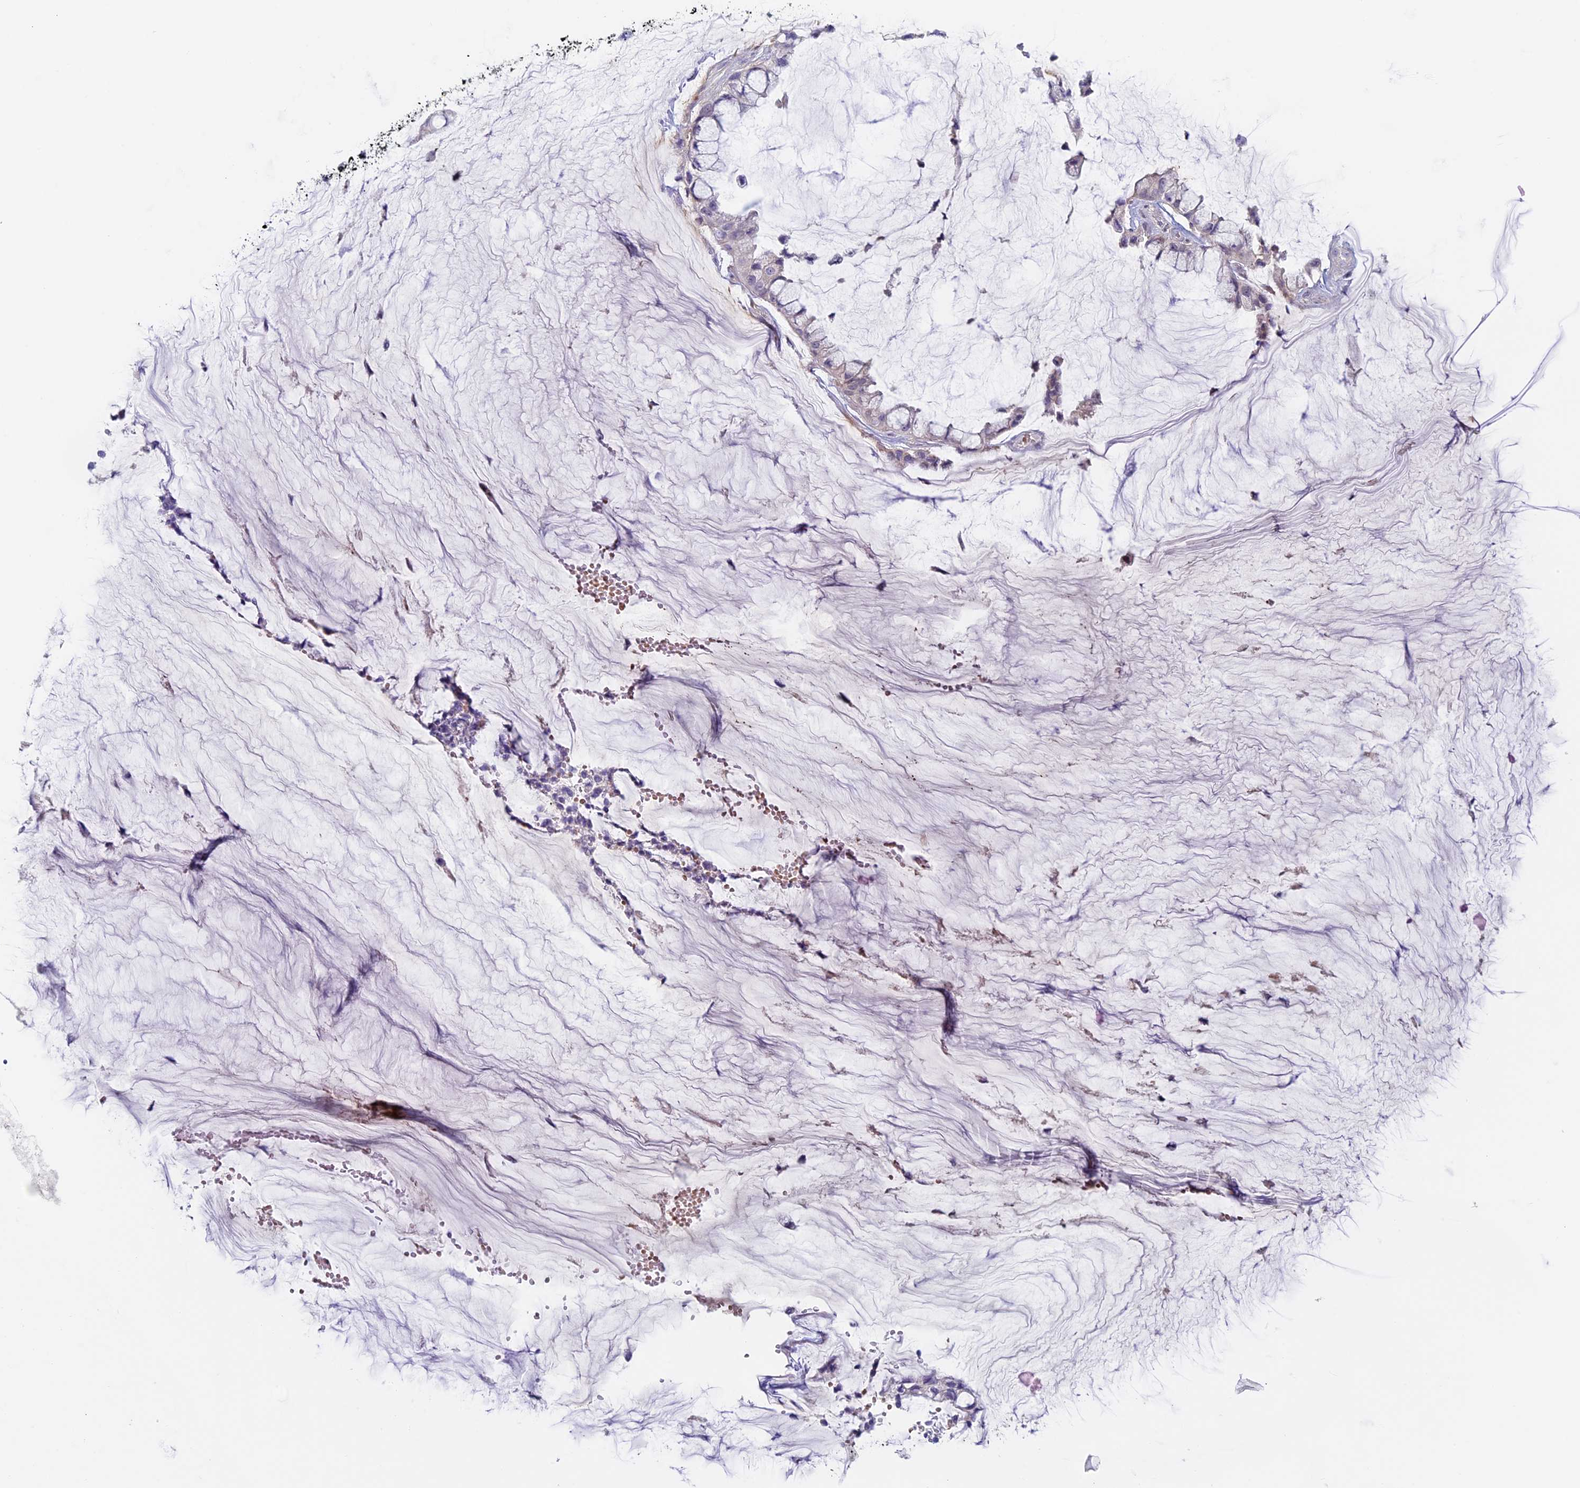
{"staining": {"intensity": "negative", "quantity": "none", "location": "none"}, "tissue": "ovarian cancer", "cell_type": "Tumor cells", "image_type": "cancer", "snomed": [{"axis": "morphology", "description": "Cystadenocarcinoma, mucinous, NOS"}, {"axis": "topography", "description": "Ovary"}], "caption": "Immunohistochemical staining of human ovarian mucinous cystadenocarcinoma shows no significant expression in tumor cells.", "gene": "RCCD1", "patient": {"sex": "female", "age": 39}}